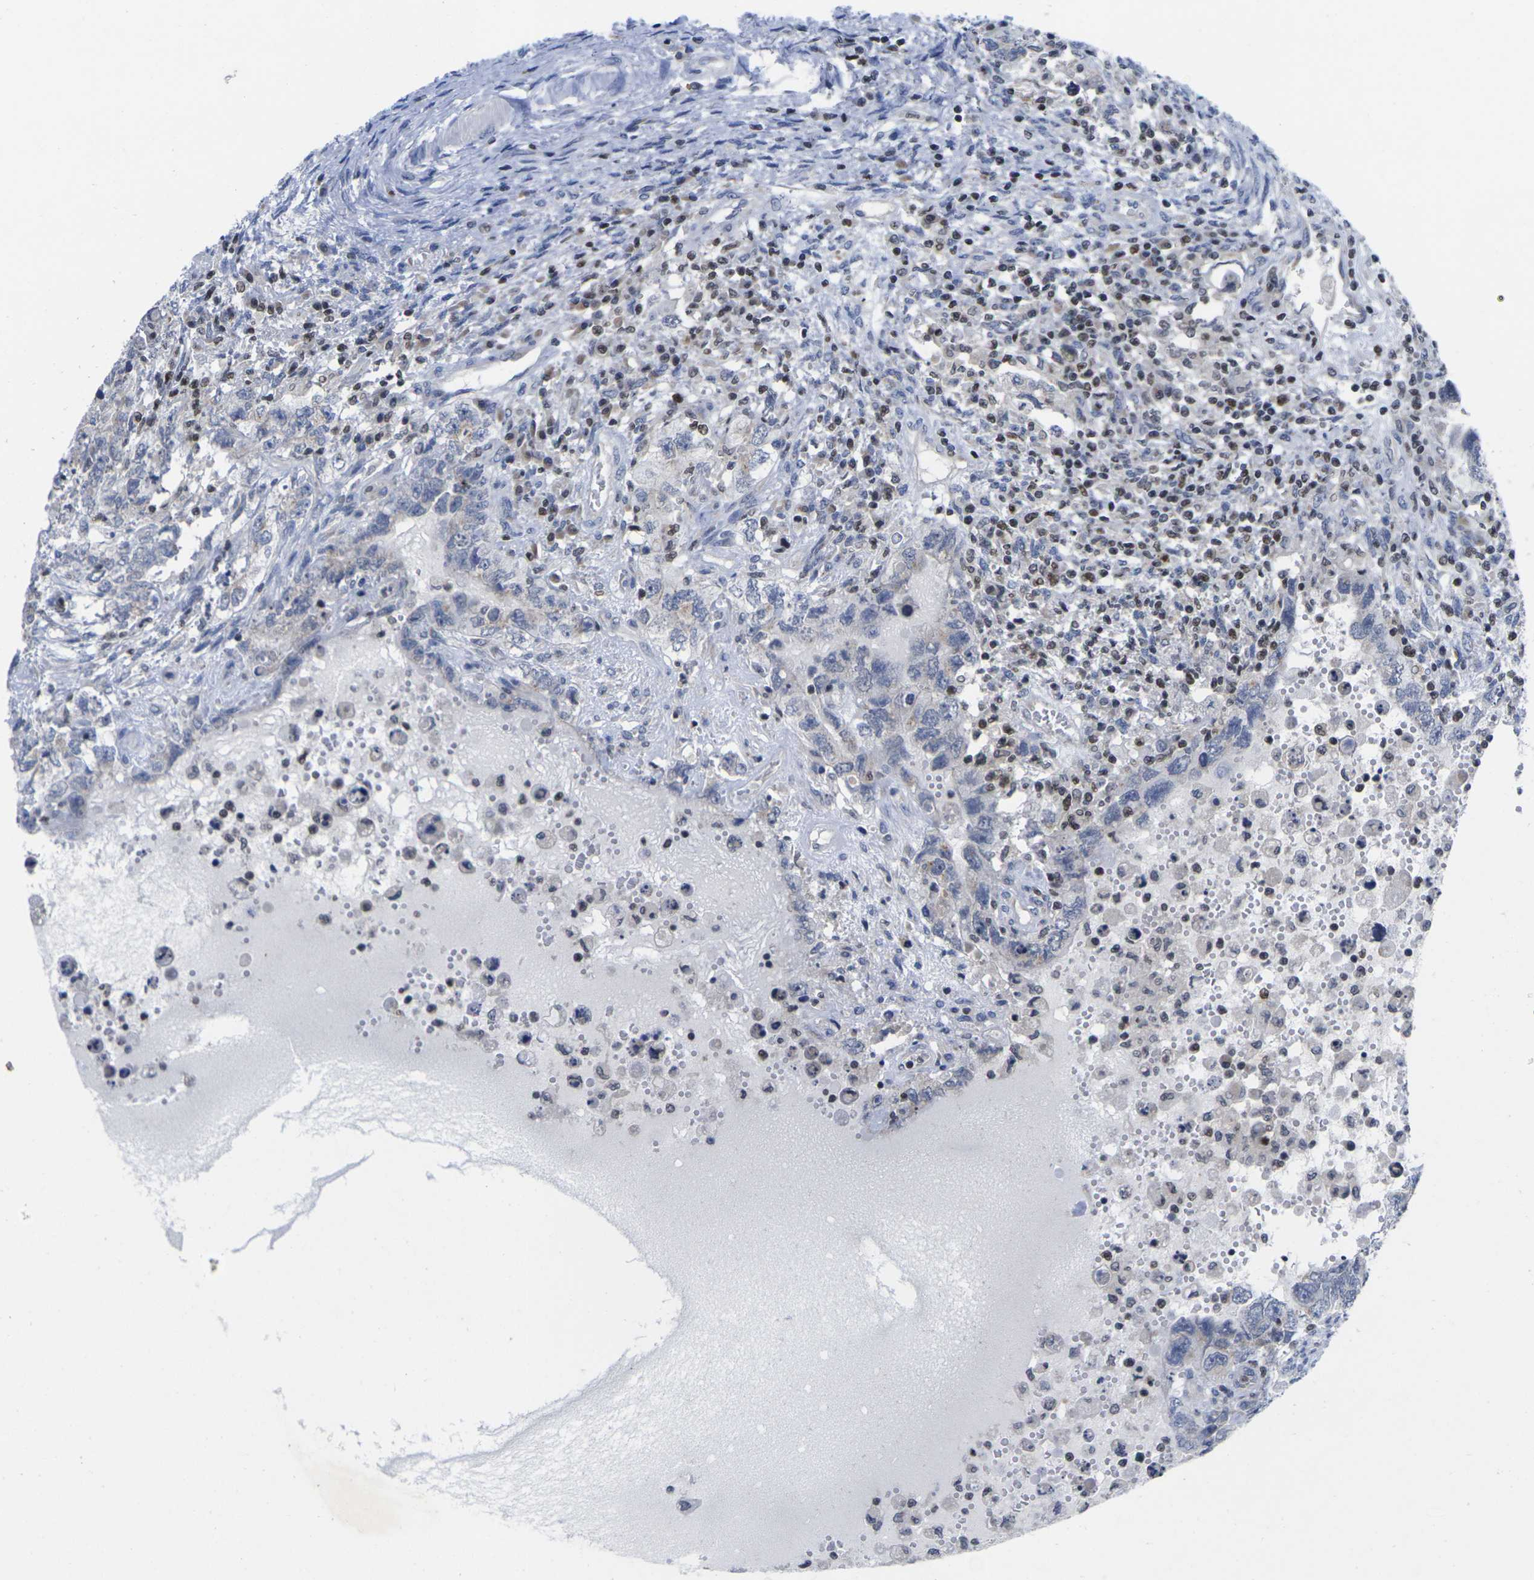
{"staining": {"intensity": "negative", "quantity": "none", "location": "none"}, "tissue": "testis cancer", "cell_type": "Tumor cells", "image_type": "cancer", "snomed": [{"axis": "morphology", "description": "Carcinoma, Embryonal, NOS"}, {"axis": "topography", "description": "Testis"}], "caption": "Photomicrograph shows no protein positivity in tumor cells of testis cancer tissue.", "gene": "IKZF1", "patient": {"sex": "male", "age": 26}}